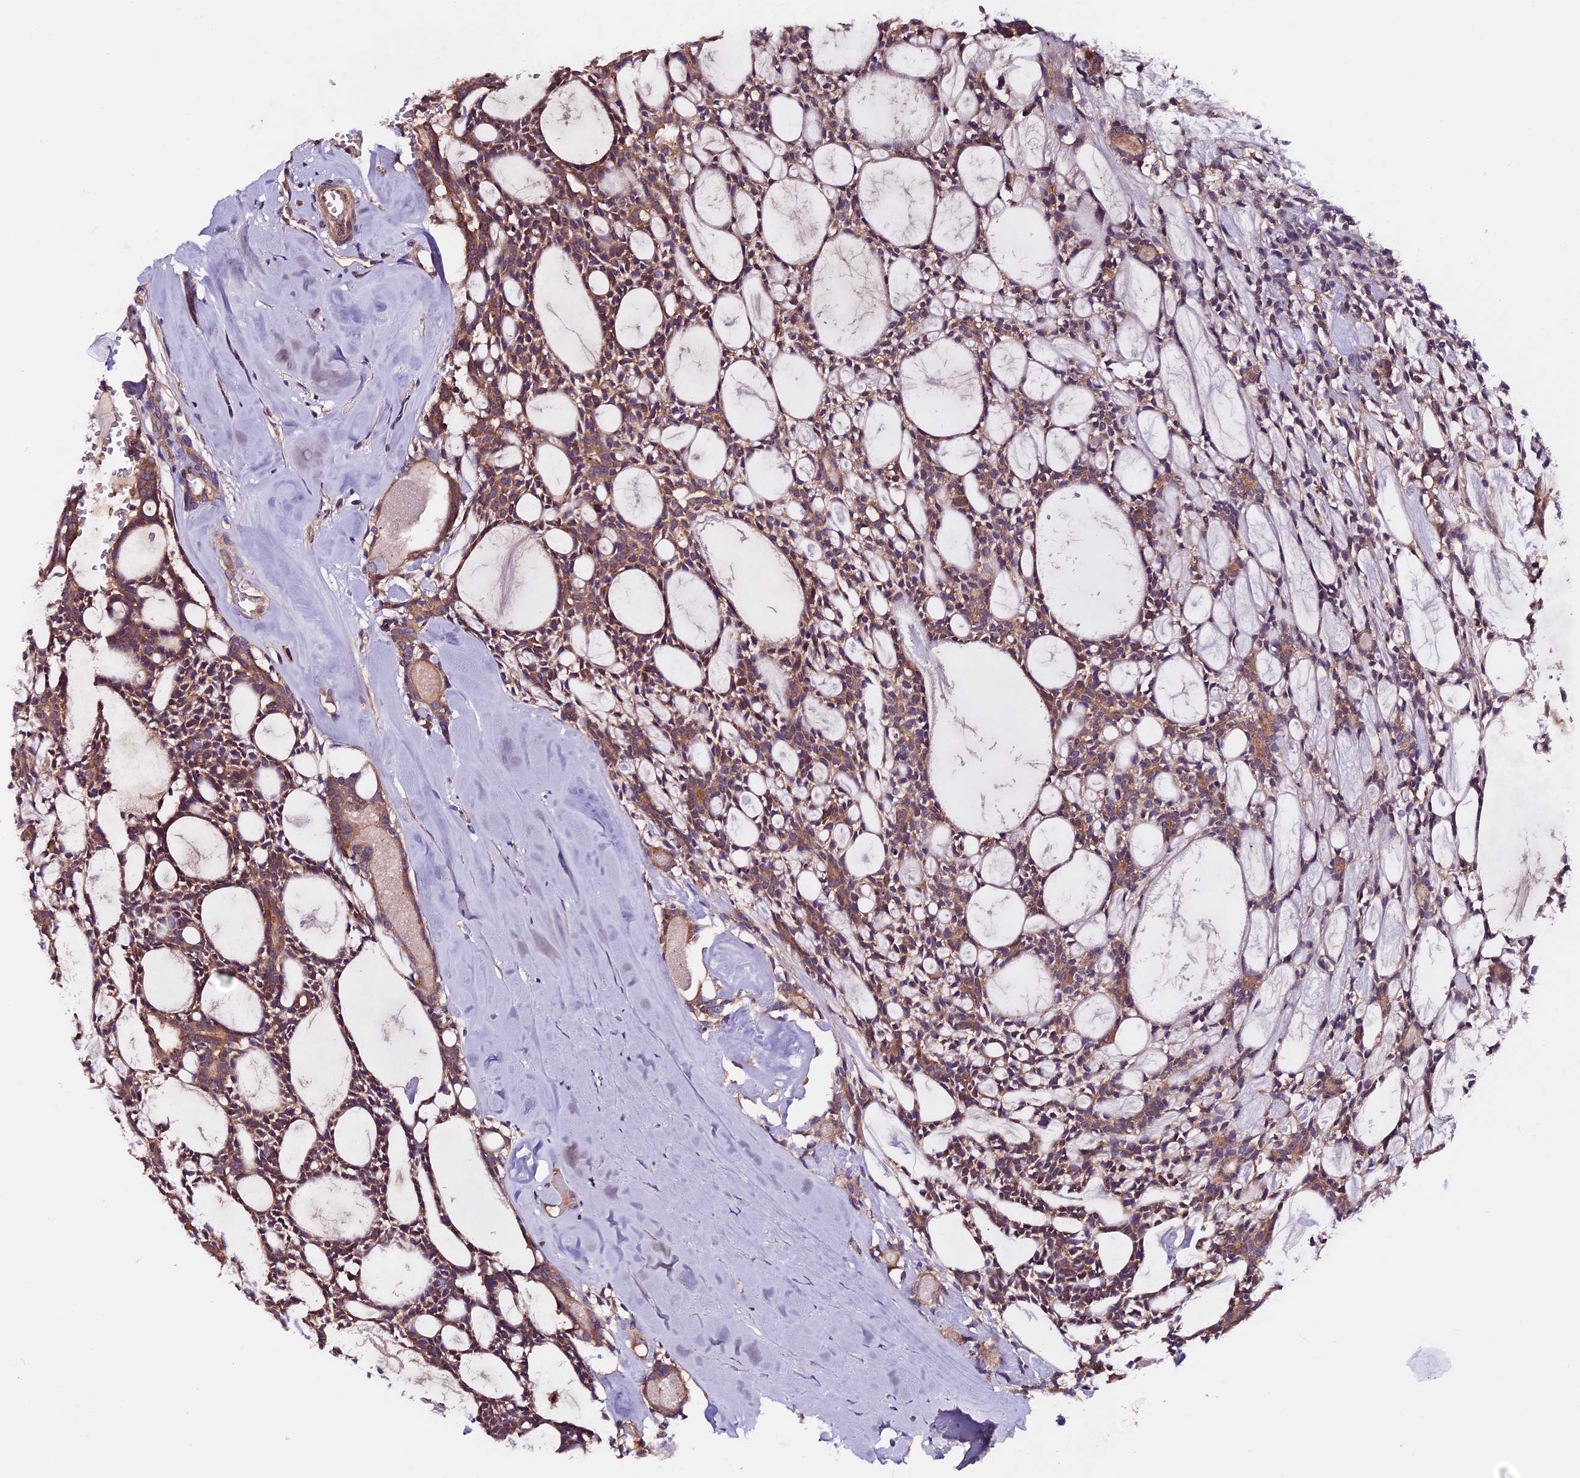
{"staining": {"intensity": "moderate", "quantity": ">75%", "location": "cytoplasmic/membranous"}, "tissue": "head and neck cancer", "cell_type": "Tumor cells", "image_type": "cancer", "snomed": [{"axis": "morphology", "description": "Adenocarcinoma, NOS"}, {"axis": "topography", "description": "Salivary gland"}, {"axis": "topography", "description": "Head-Neck"}], "caption": "Immunohistochemistry image of neoplastic tissue: human head and neck adenocarcinoma stained using immunohistochemistry reveals medium levels of moderate protein expression localized specifically in the cytoplasmic/membranous of tumor cells, appearing as a cytoplasmic/membranous brown color.", "gene": "ZNF598", "patient": {"sex": "male", "age": 55}}